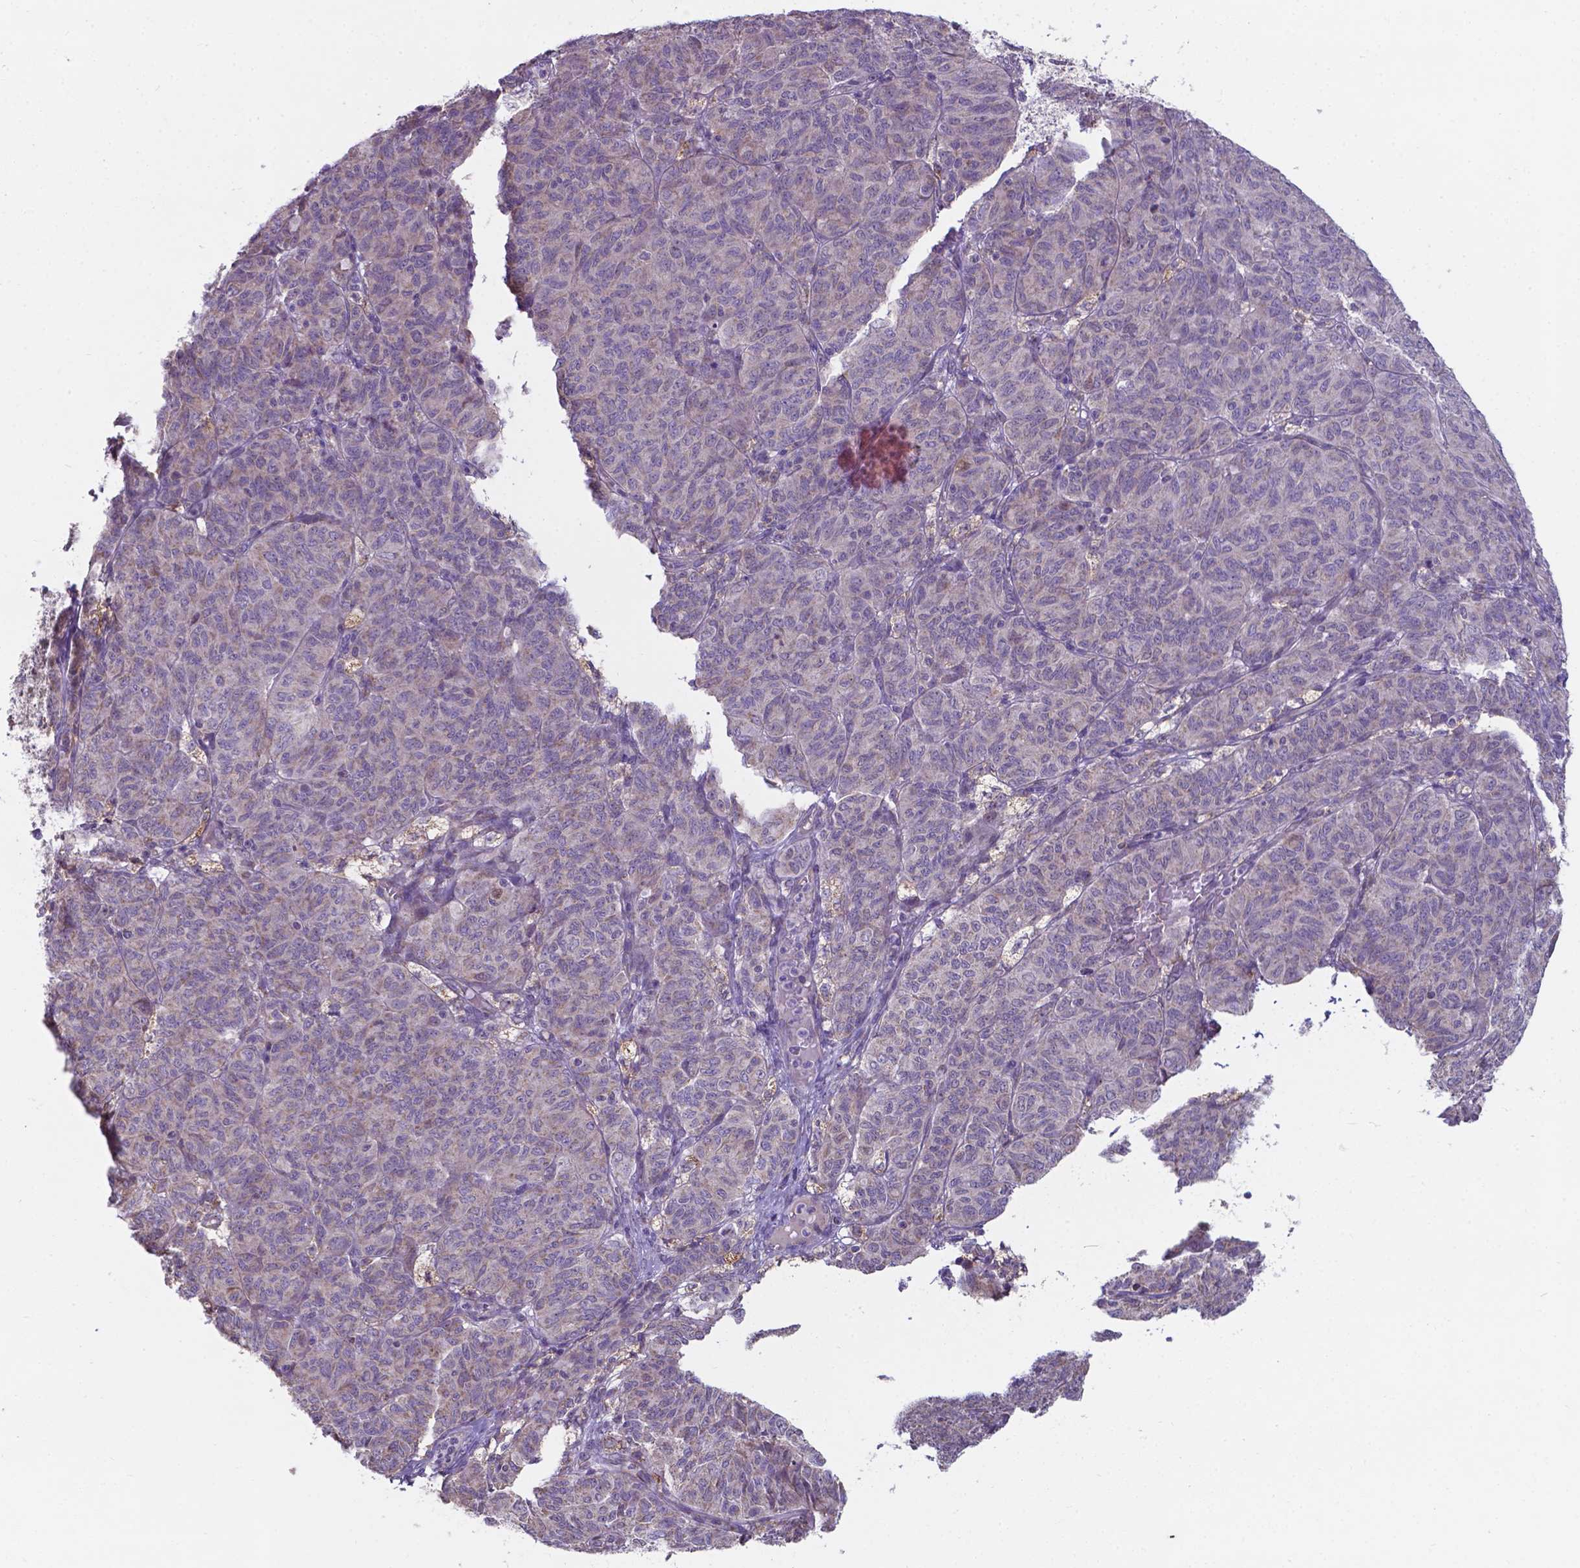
{"staining": {"intensity": "negative", "quantity": "none", "location": "none"}, "tissue": "ovarian cancer", "cell_type": "Tumor cells", "image_type": "cancer", "snomed": [{"axis": "morphology", "description": "Carcinoma, endometroid"}, {"axis": "topography", "description": "Ovary"}], "caption": "IHC histopathology image of neoplastic tissue: human endometroid carcinoma (ovarian) stained with DAB demonstrates no significant protein expression in tumor cells.", "gene": "FAM114A1", "patient": {"sex": "female", "age": 80}}